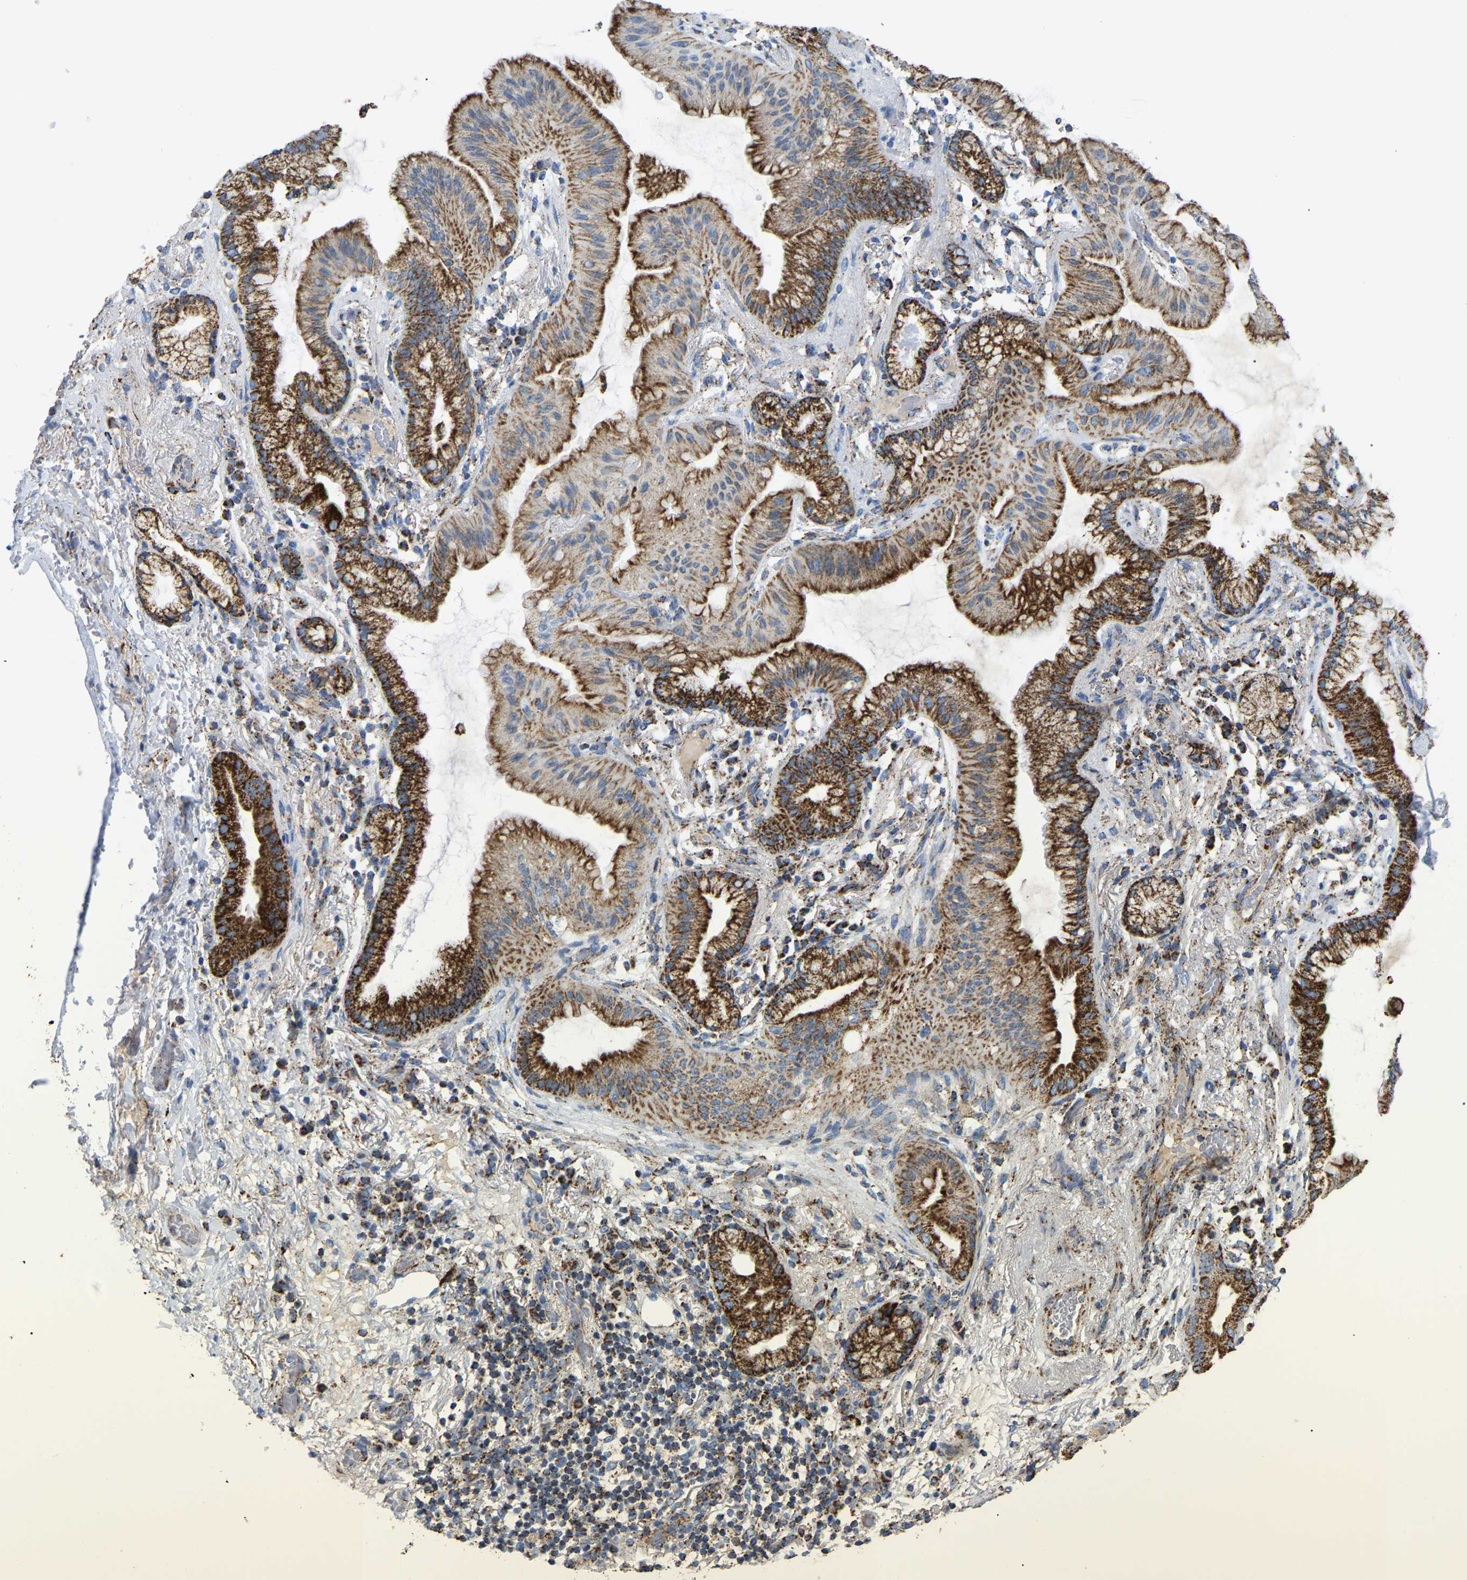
{"staining": {"intensity": "strong", "quantity": ">75%", "location": "cytoplasmic/membranous"}, "tissue": "lung cancer", "cell_type": "Tumor cells", "image_type": "cancer", "snomed": [{"axis": "morphology", "description": "Normal tissue, NOS"}, {"axis": "morphology", "description": "Adenocarcinoma, NOS"}, {"axis": "topography", "description": "Bronchus"}, {"axis": "topography", "description": "Lung"}], "caption": "This is an image of IHC staining of lung adenocarcinoma, which shows strong positivity in the cytoplasmic/membranous of tumor cells.", "gene": "HIBADH", "patient": {"sex": "female", "age": 70}}